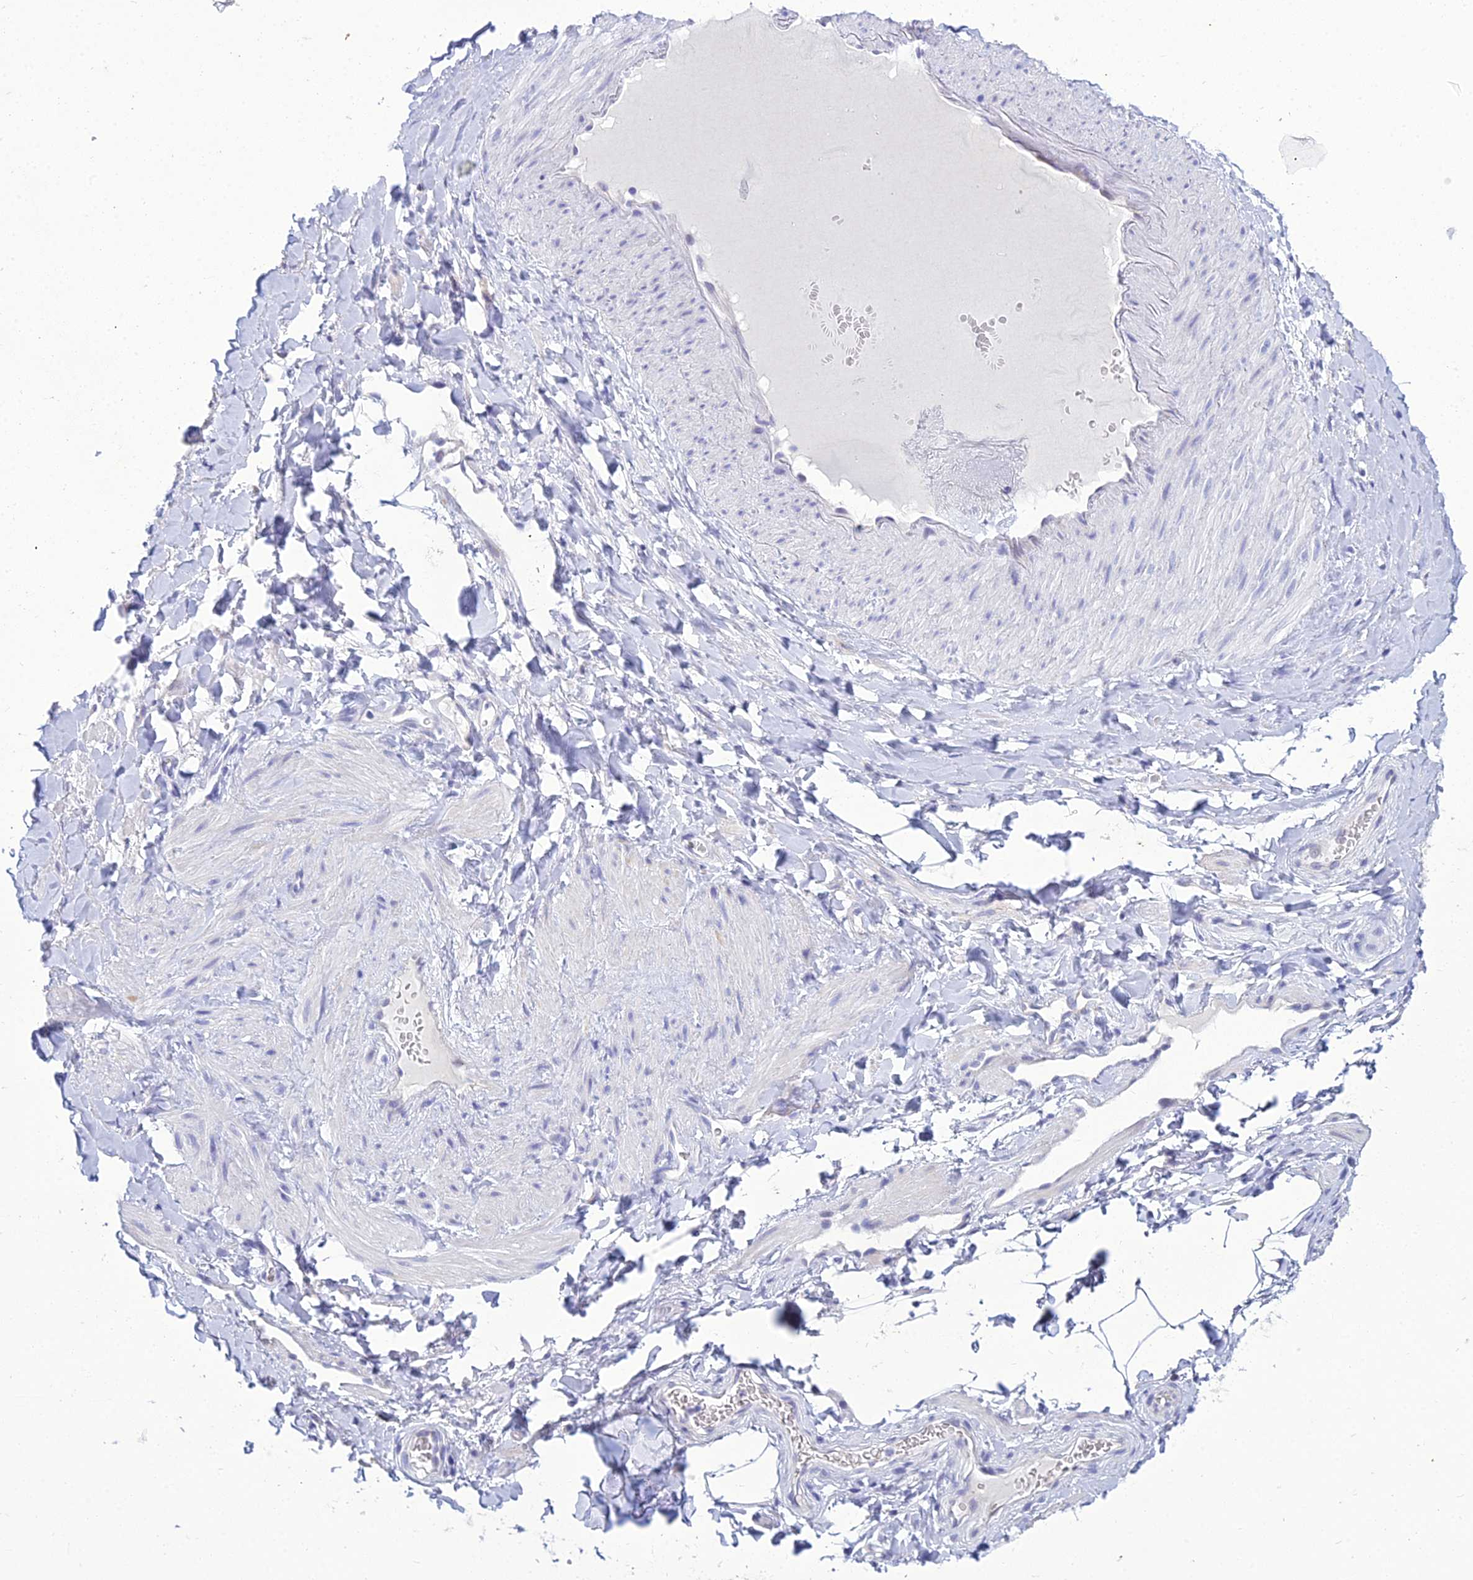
{"staining": {"intensity": "negative", "quantity": "none", "location": "none"}, "tissue": "adipose tissue", "cell_type": "Adipocytes", "image_type": "normal", "snomed": [{"axis": "morphology", "description": "Normal tissue, NOS"}, {"axis": "topography", "description": "Soft tissue"}, {"axis": "topography", "description": "Vascular tissue"}], "caption": "Immunohistochemical staining of normal adipose tissue shows no significant staining in adipocytes.", "gene": "ZMIZ1", "patient": {"sex": "male", "age": 54}}